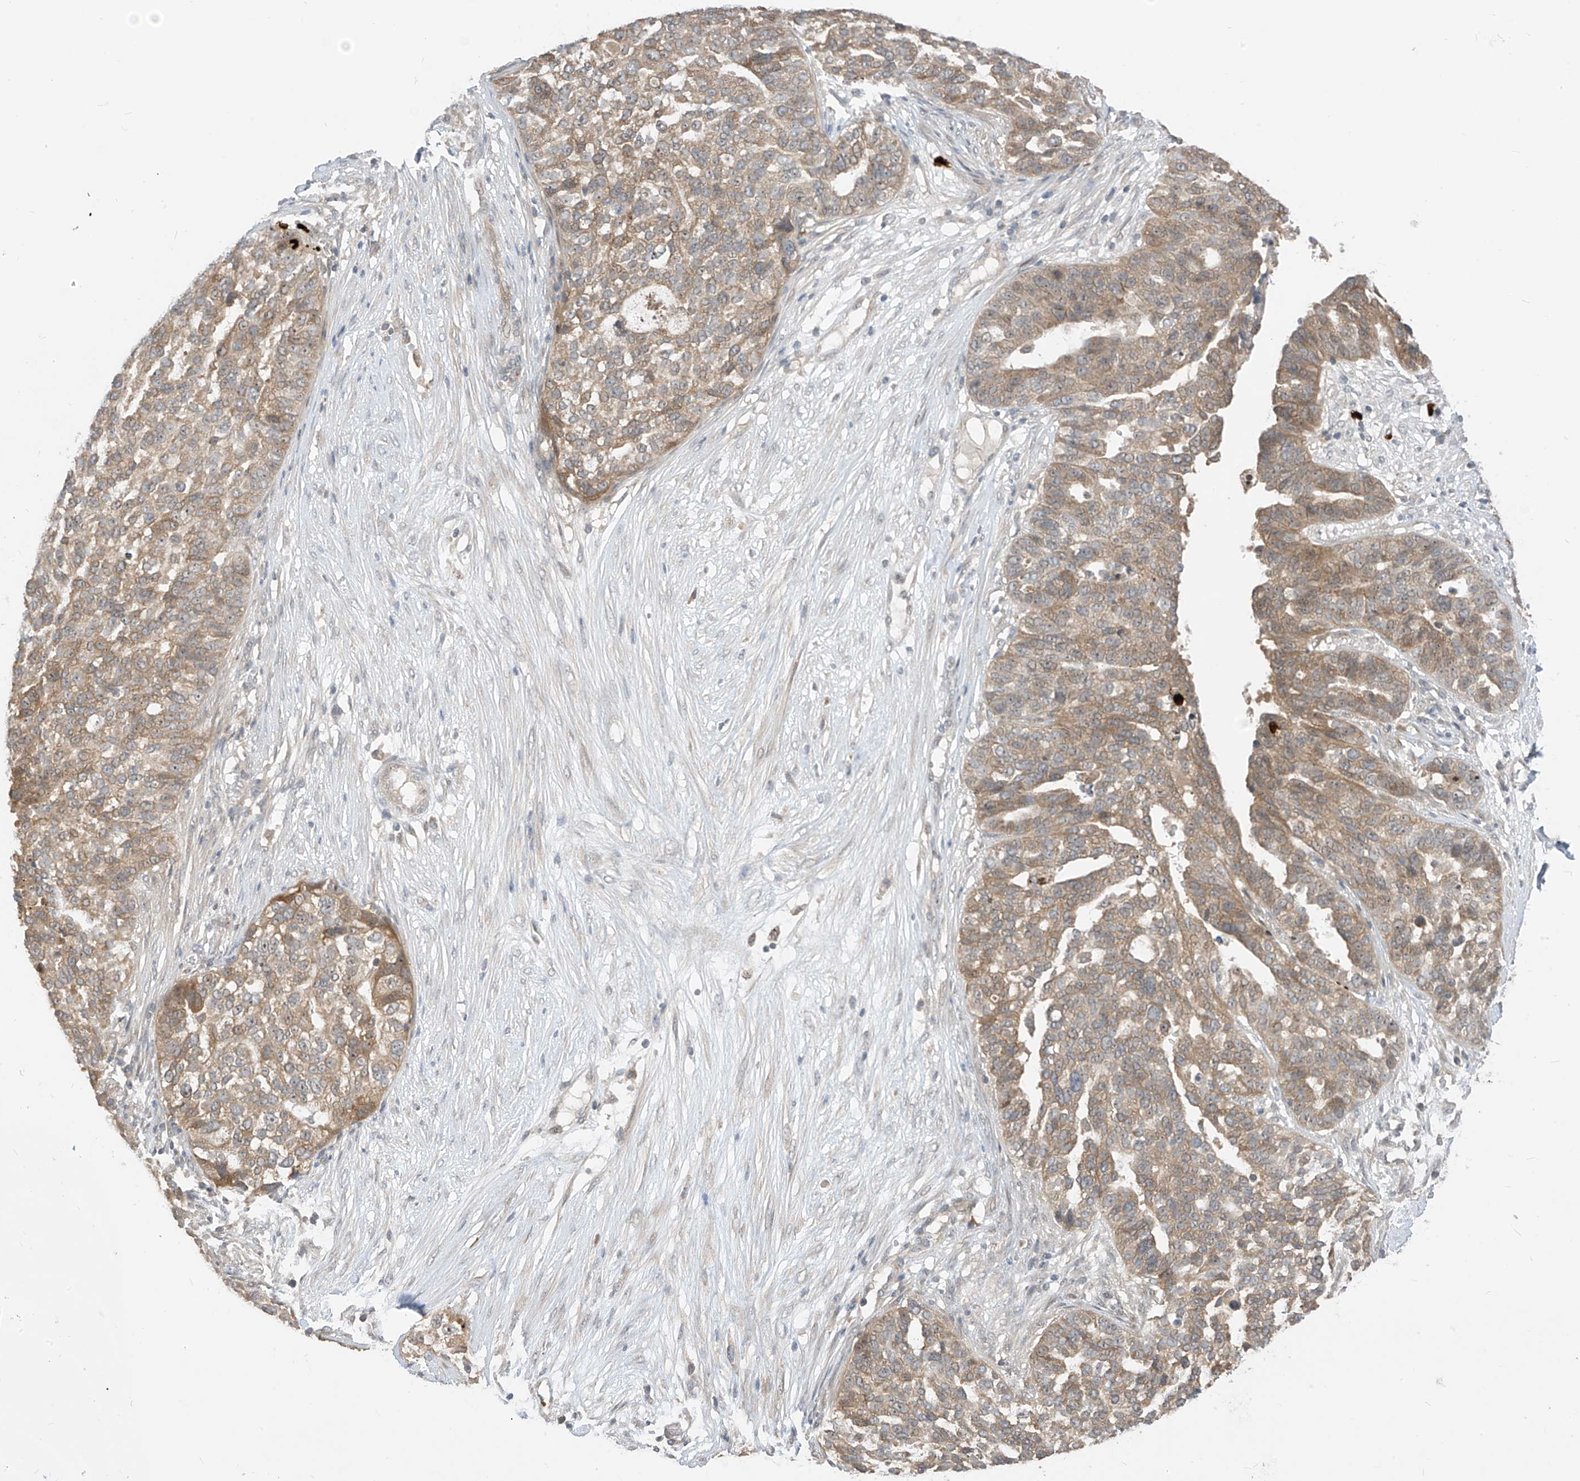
{"staining": {"intensity": "moderate", "quantity": "25%-75%", "location": "cytoplasmic/membranous"}, "tissue": "ovarian cancer", "cell_type": "Tumor cells", "image_type": "cancer", "snomed": [{"axis": "morphology", "description": "Cystadenocarcinoma, serous, NOS"}, {"axis": "topography", "description": "Ovary"}], "caption": "Moderate cytoplasmic/membranous staining is appreciated in approximately 25%-75% of tumor cells in serous cystadenocarcinoma (ovarian).", "gene": "CNKSR1", "patient": {"sex": "female", "age": 59}}